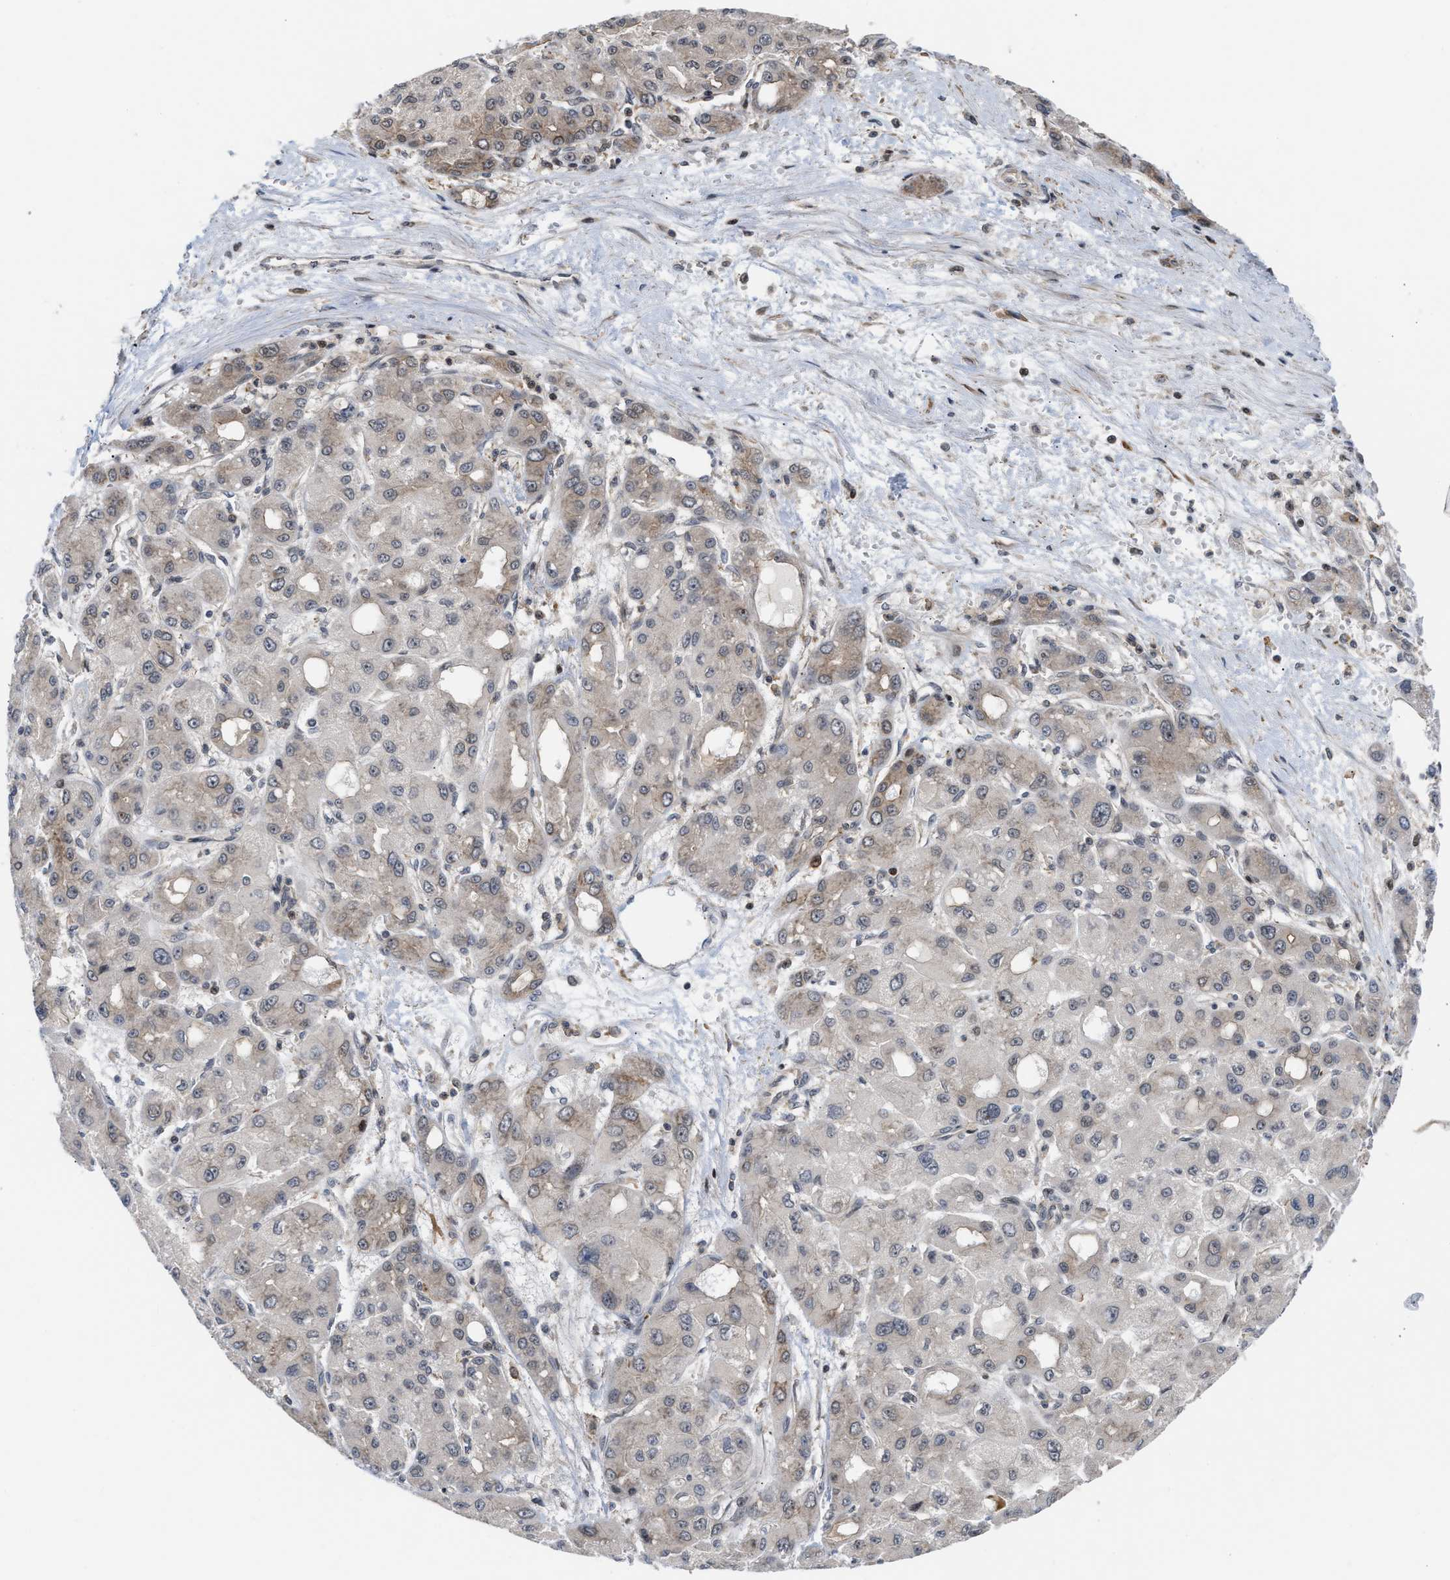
{"staining": {"intensity": "negative", "quantity": "none", "location": "none"}, "tissue": "liver cancer", "cell_type": "Tumor cells", "image_type": "cancer", "snomed": [{"axis": "morphology", "description": "Carcinoma, Hepatocellular, NOS"}, {"axis": "topography", "description": "Liver"}], "caption": "Immunohistochemistry (IHC) image of neoplastic tissue: liver cancer (hepatocellular carcinoma) stained with DAB displays no significant protein expression in tumor cells.", "gene": "STAU2", "patient": {"sex": "male", "age": 55}}